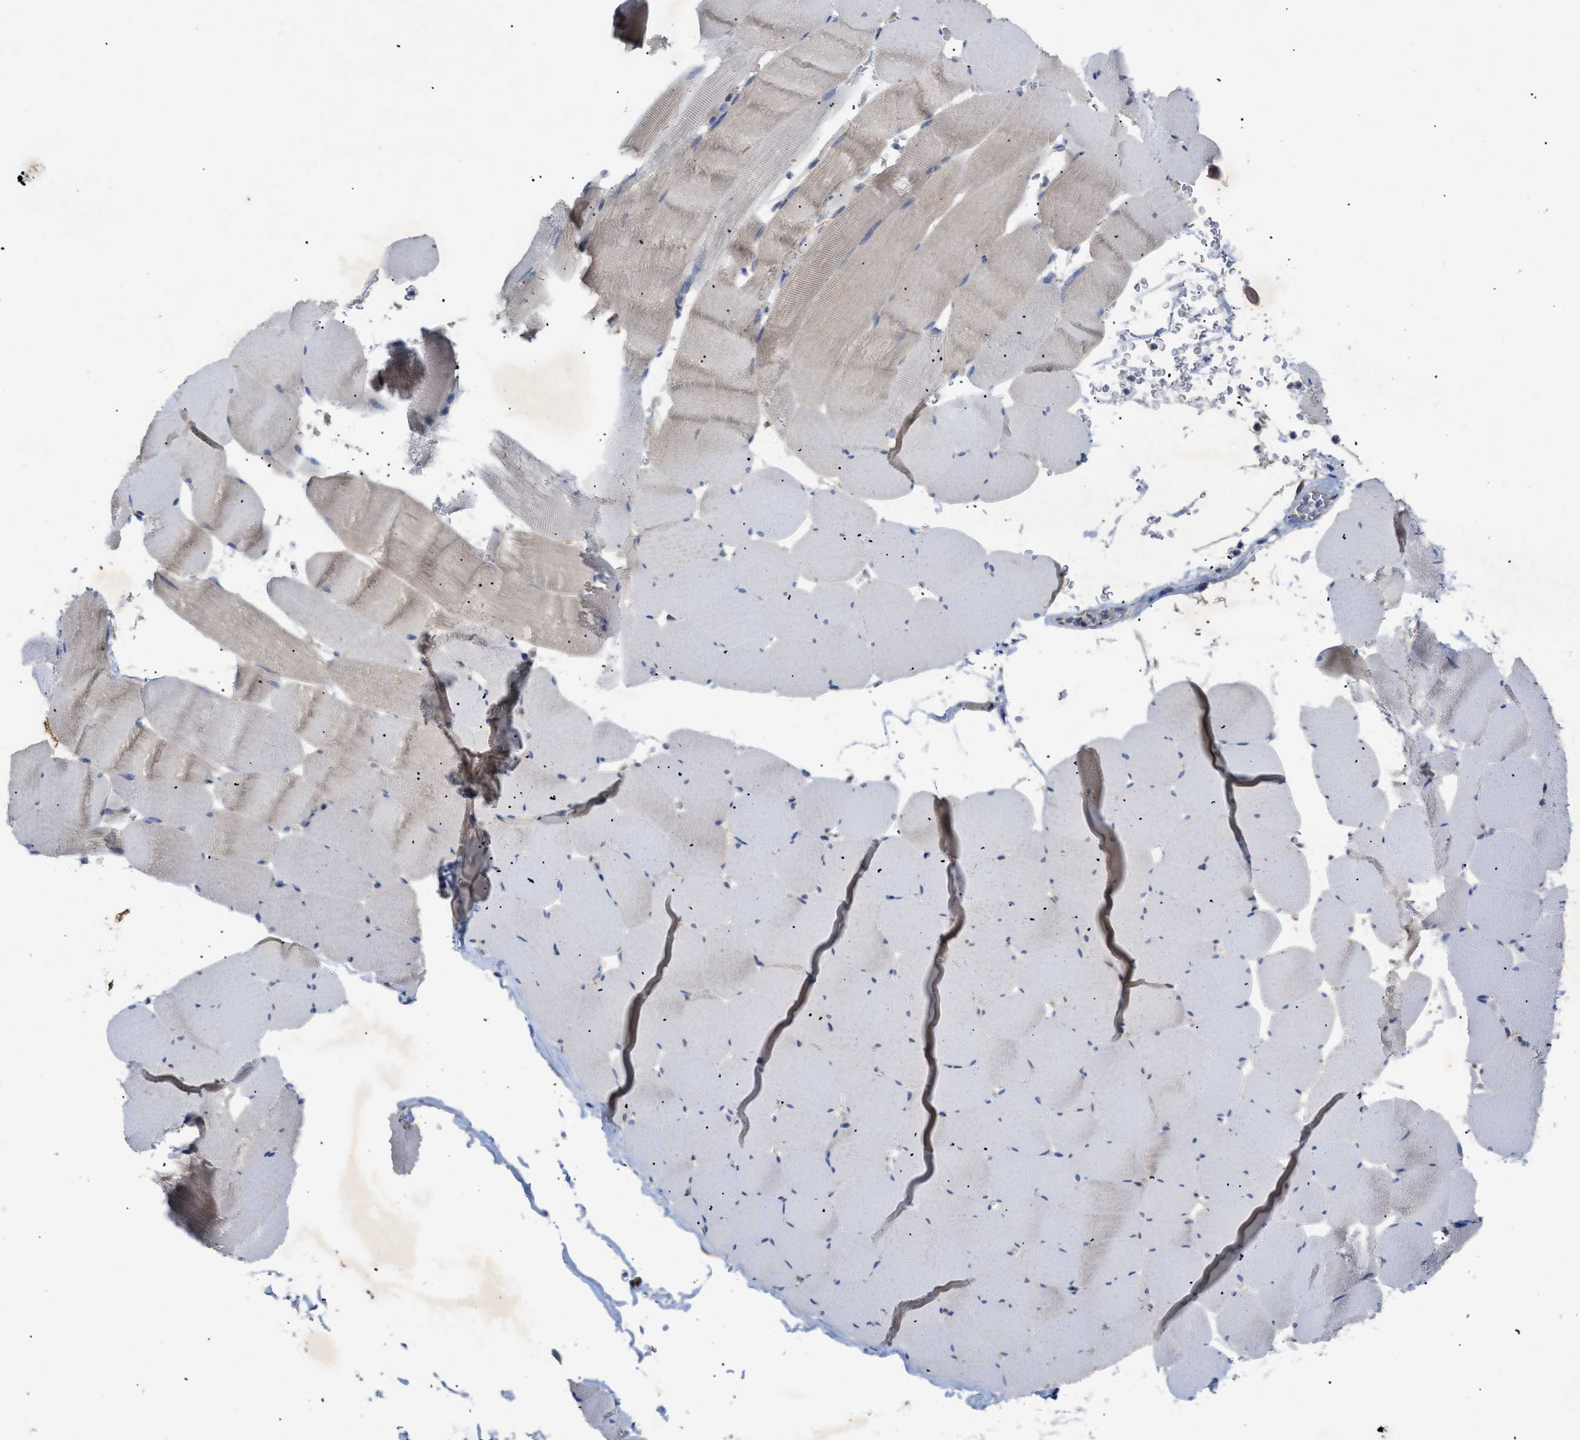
{"staining": {"intensity": "weak", "quantity": "25%-75%", "location": "cytoplasmic/membranous"}, "tissue": "skeletal muscle", "cell_type": "Myocytes", "image_type": "normal", "snomed": [{"axis": "morphology", "description": "Normal tissue, NOS"}, {"axis": "topography", "description": "Skeletal muscle"}], "caption": "Skeletal muscle stained with DAB (3,3'-diaminobenzidine) immunohistochemistry displays low levels of weak cytoplasmic/membranous staining in approximately 25%-75% of myocytes.", "gene": "SLC50A1", "patient": {"sex": "male", "age": 62}}